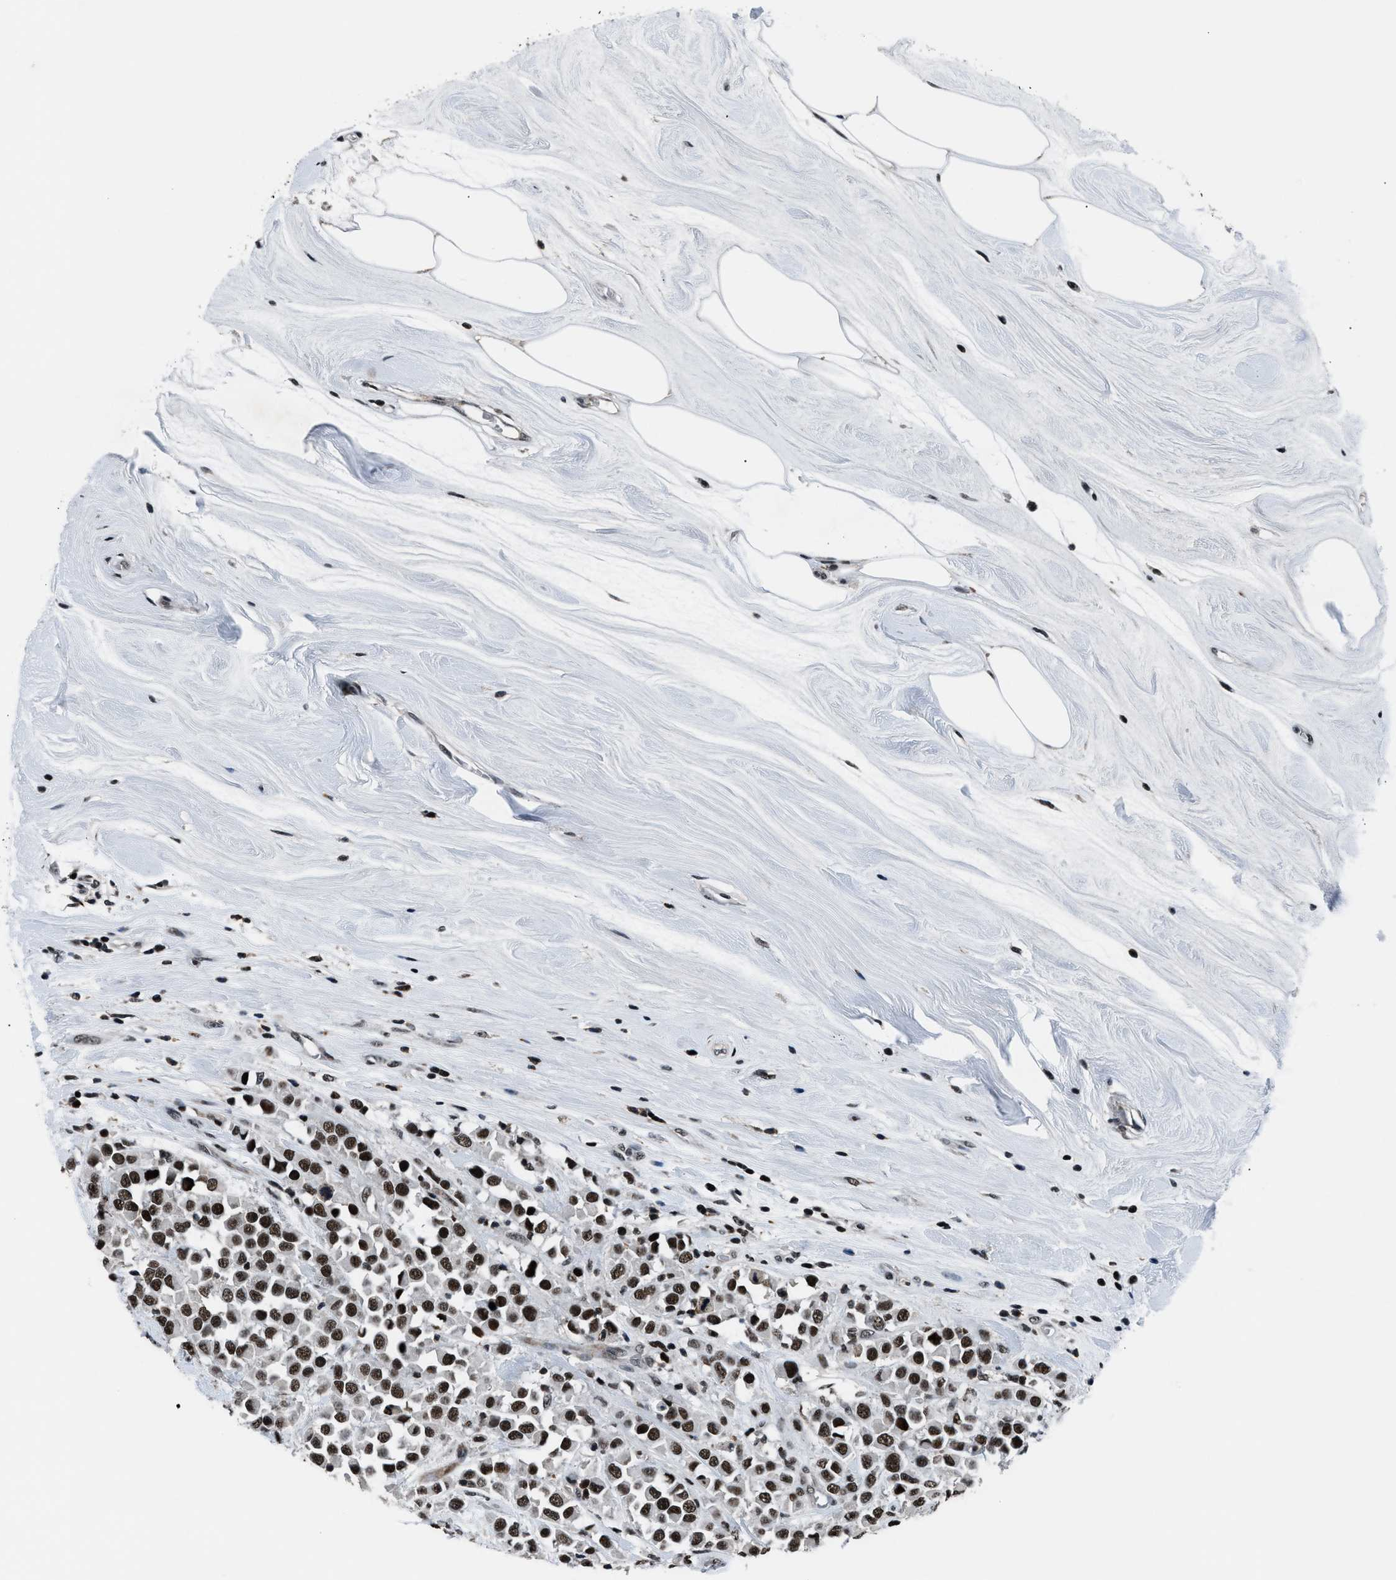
{"staining": {"intensity": "strong", "quantity": ">75%", "location": "nuclear"}, "tissue": "breast cancer", "cell_type": "Tumor cells", "image_type": "cancer", "snomed": [{"axis": "morphology", "description": "Duct carcinoma"}, {"axis": "topography", "description": "Breast"}], "caption": "Brown immunohistochemical staining in intraductal carcinoma (breast) reveals strong nuclear positivity in about >75% of tumor cells. The protein is shown in brown color, while the nuclei are stained blue.", "gene": "SMARCB1", "patient": {"sex": "female", "age": 61}}